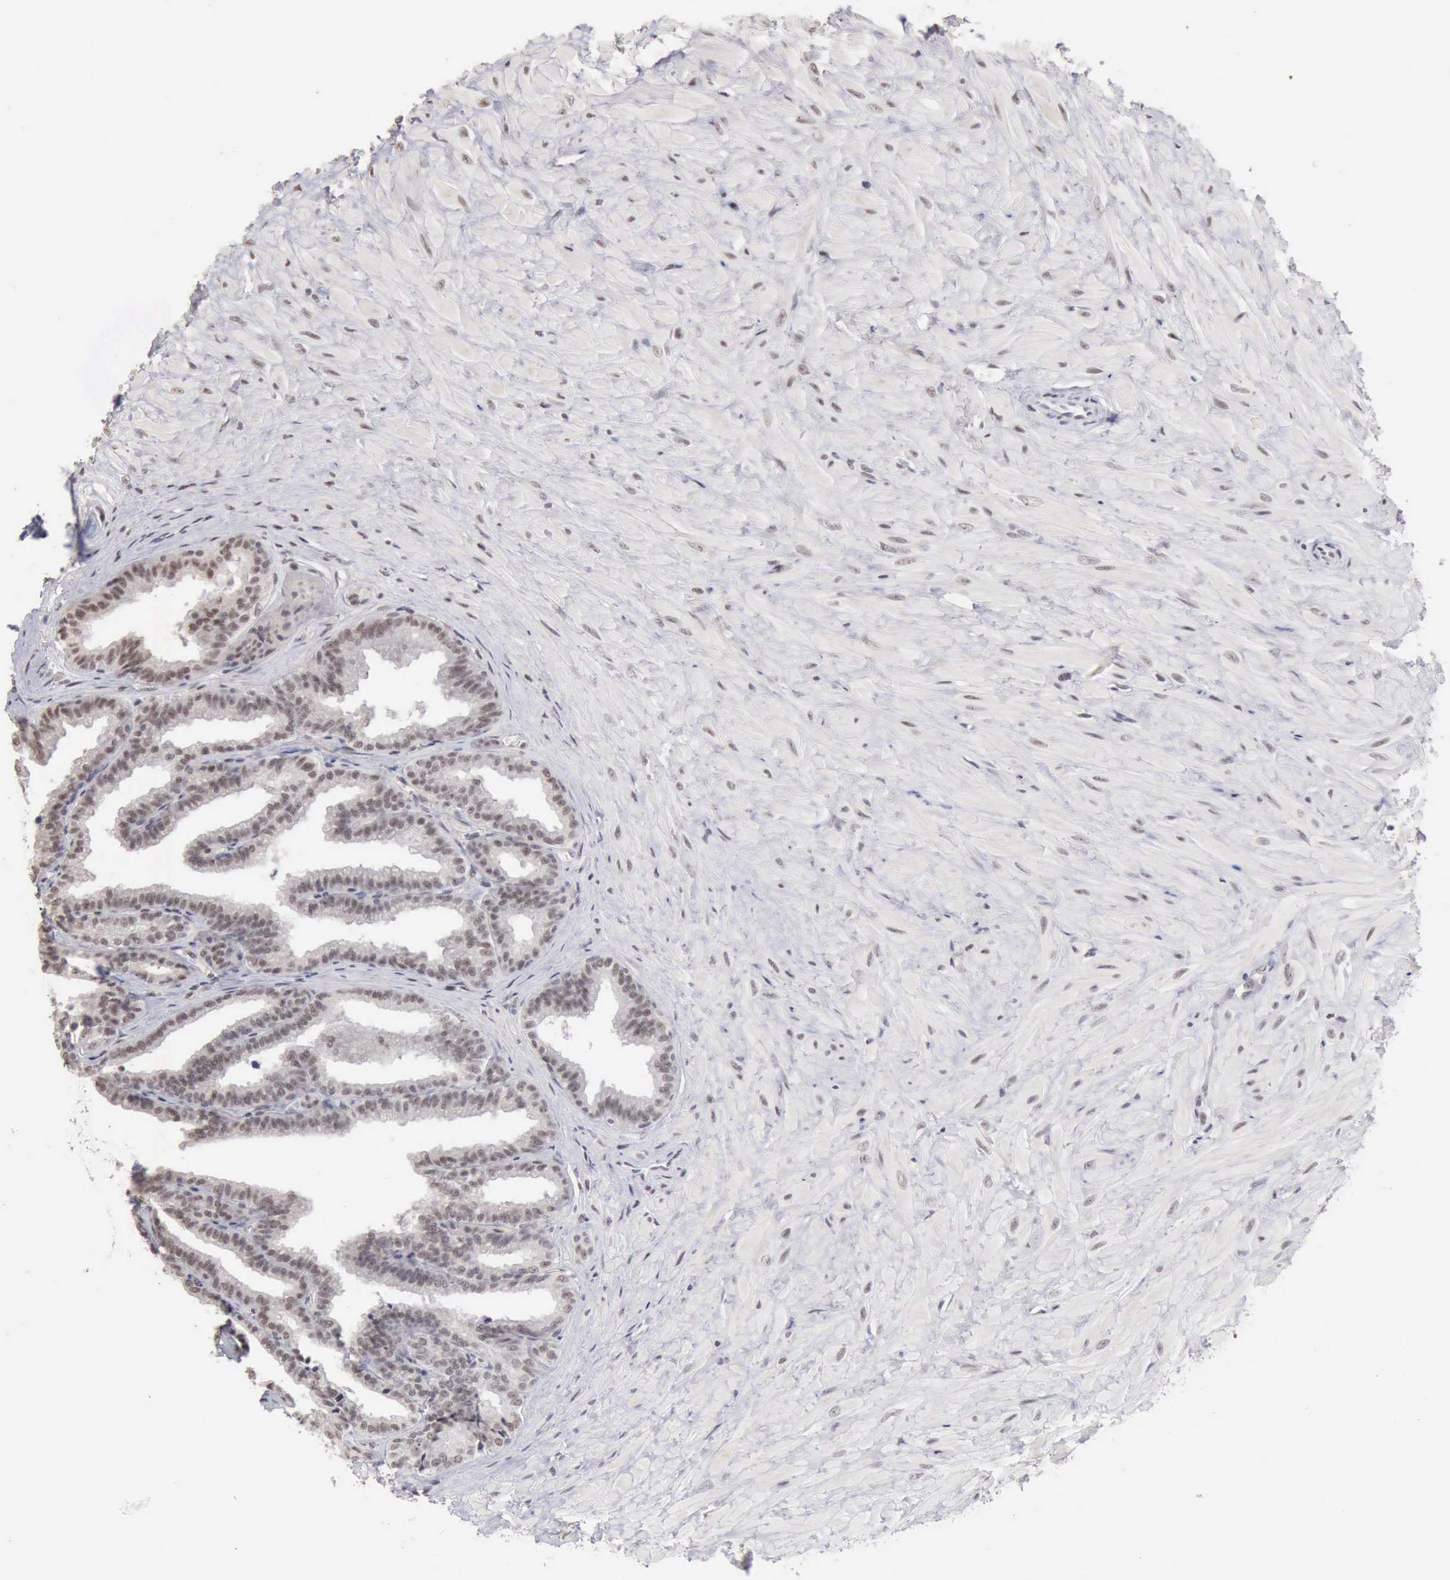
{"staining": {"intensity": "weak", "quantity": "25%-75%", "location": "nuclear"}, "tissue": "seminal vesicle", "cell_type": "Glandular cells", "image_type": "normal", "snomed": [{"axis": "morphology", "description": "Normal tissue, NOS"}, {"axis": "topography", "description": "Seminal veicle"}], "caption": "Glandular cells exhibit low levels of weak nuclear positivity in approximately 25%-75% of cells in normal human seminal vesicle.", "gene": "TAF1", "patient": {"sex": "male", "age": 26}}